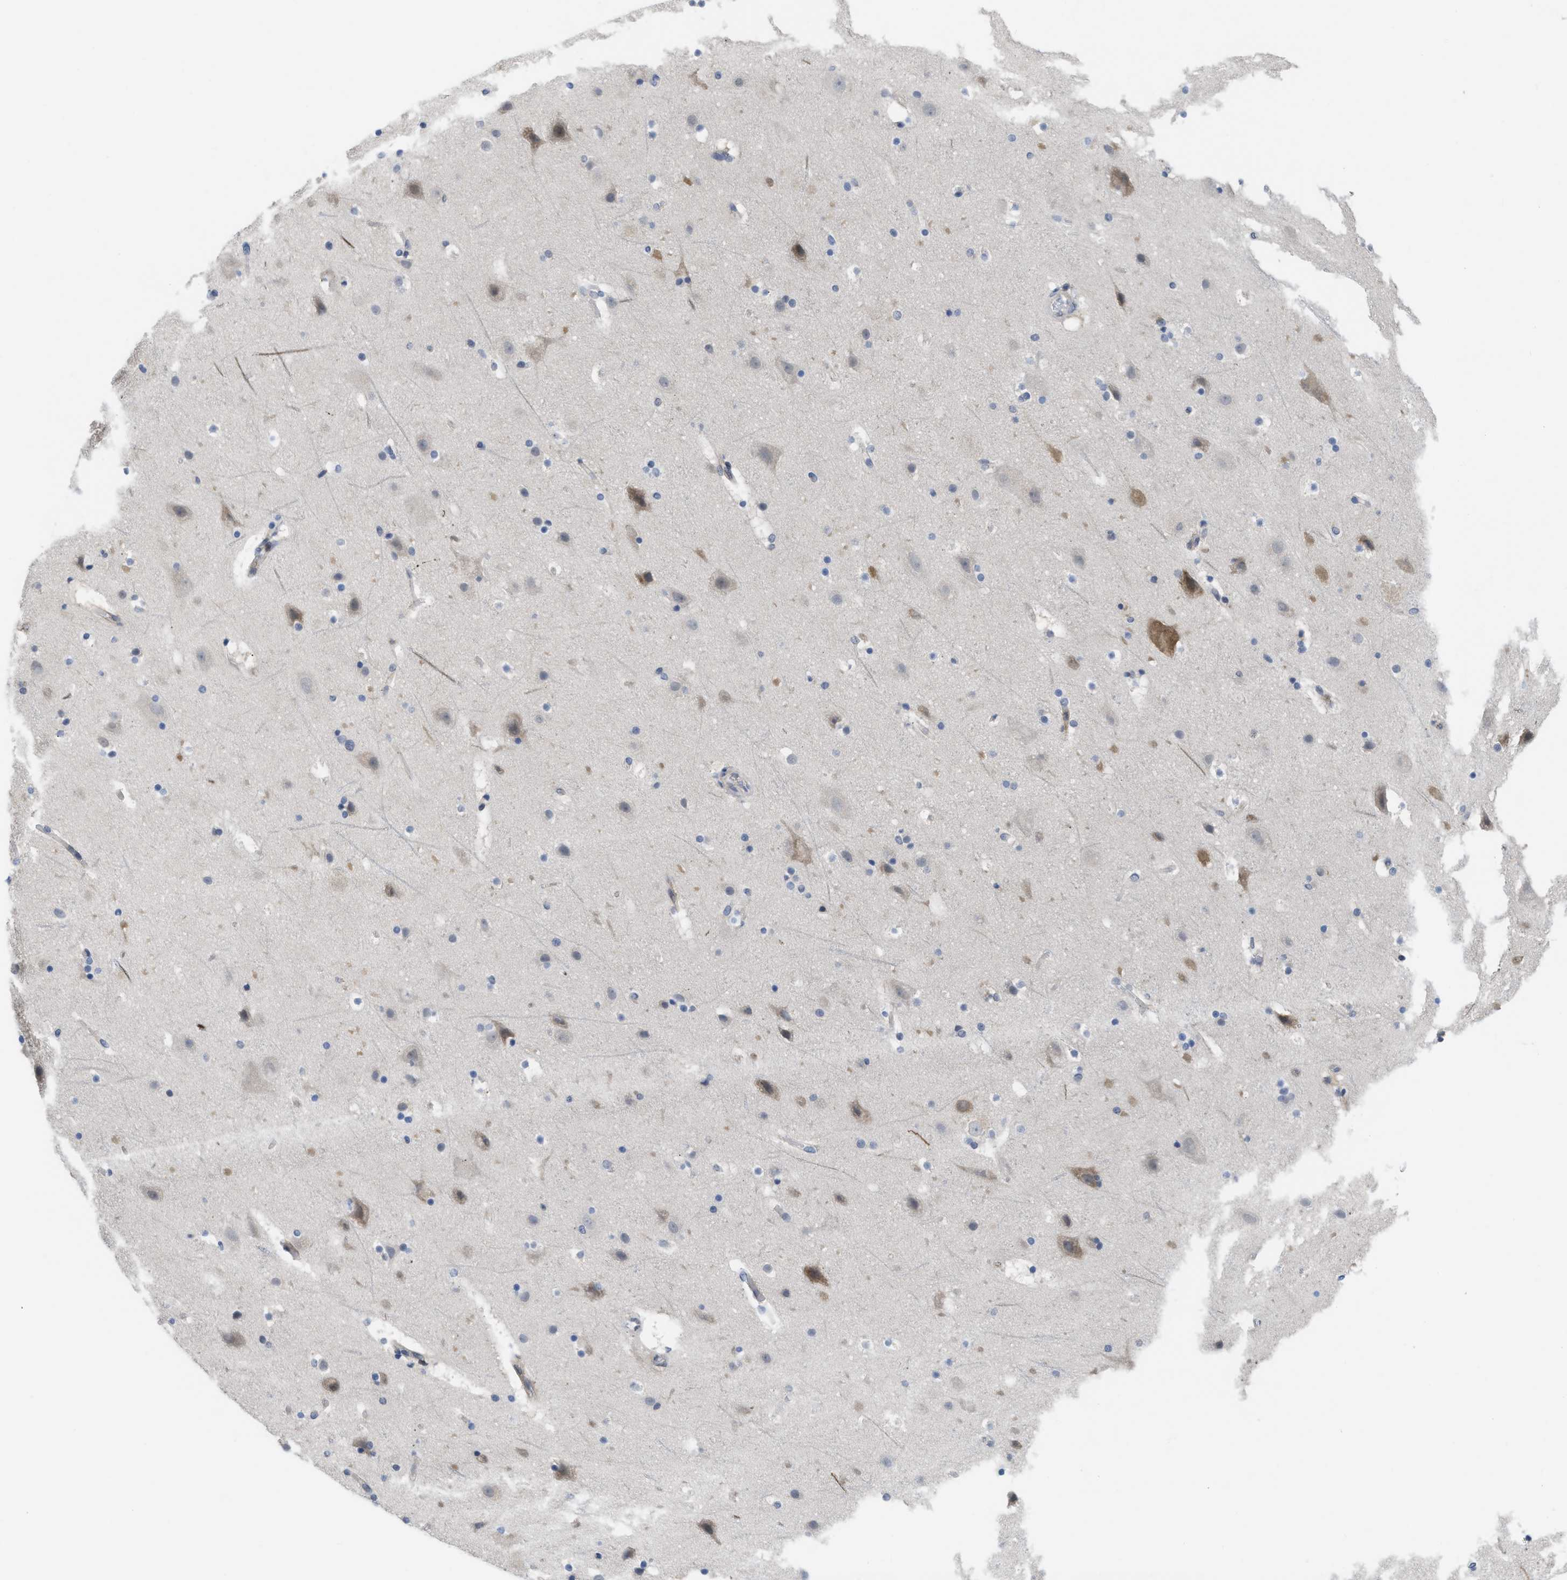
{"staining": {"intensity": "negative", "quantity": "none", "location": "none"}, "tissue": "cerebral cortex", "cell_type": "Endothelial cells", "image_type": "normal", "snomed": [{"axis": "morphology", "description": "Normal tissue, NOS"}, {"axis": "topography", "description": "Cerebral cortex"}], "caption": "Image shows no significant protein positivity in endothelial cells of benign cerebral cortex.", "gene": "LDAF1", "patient": {"sex": "male", "age": 45}}